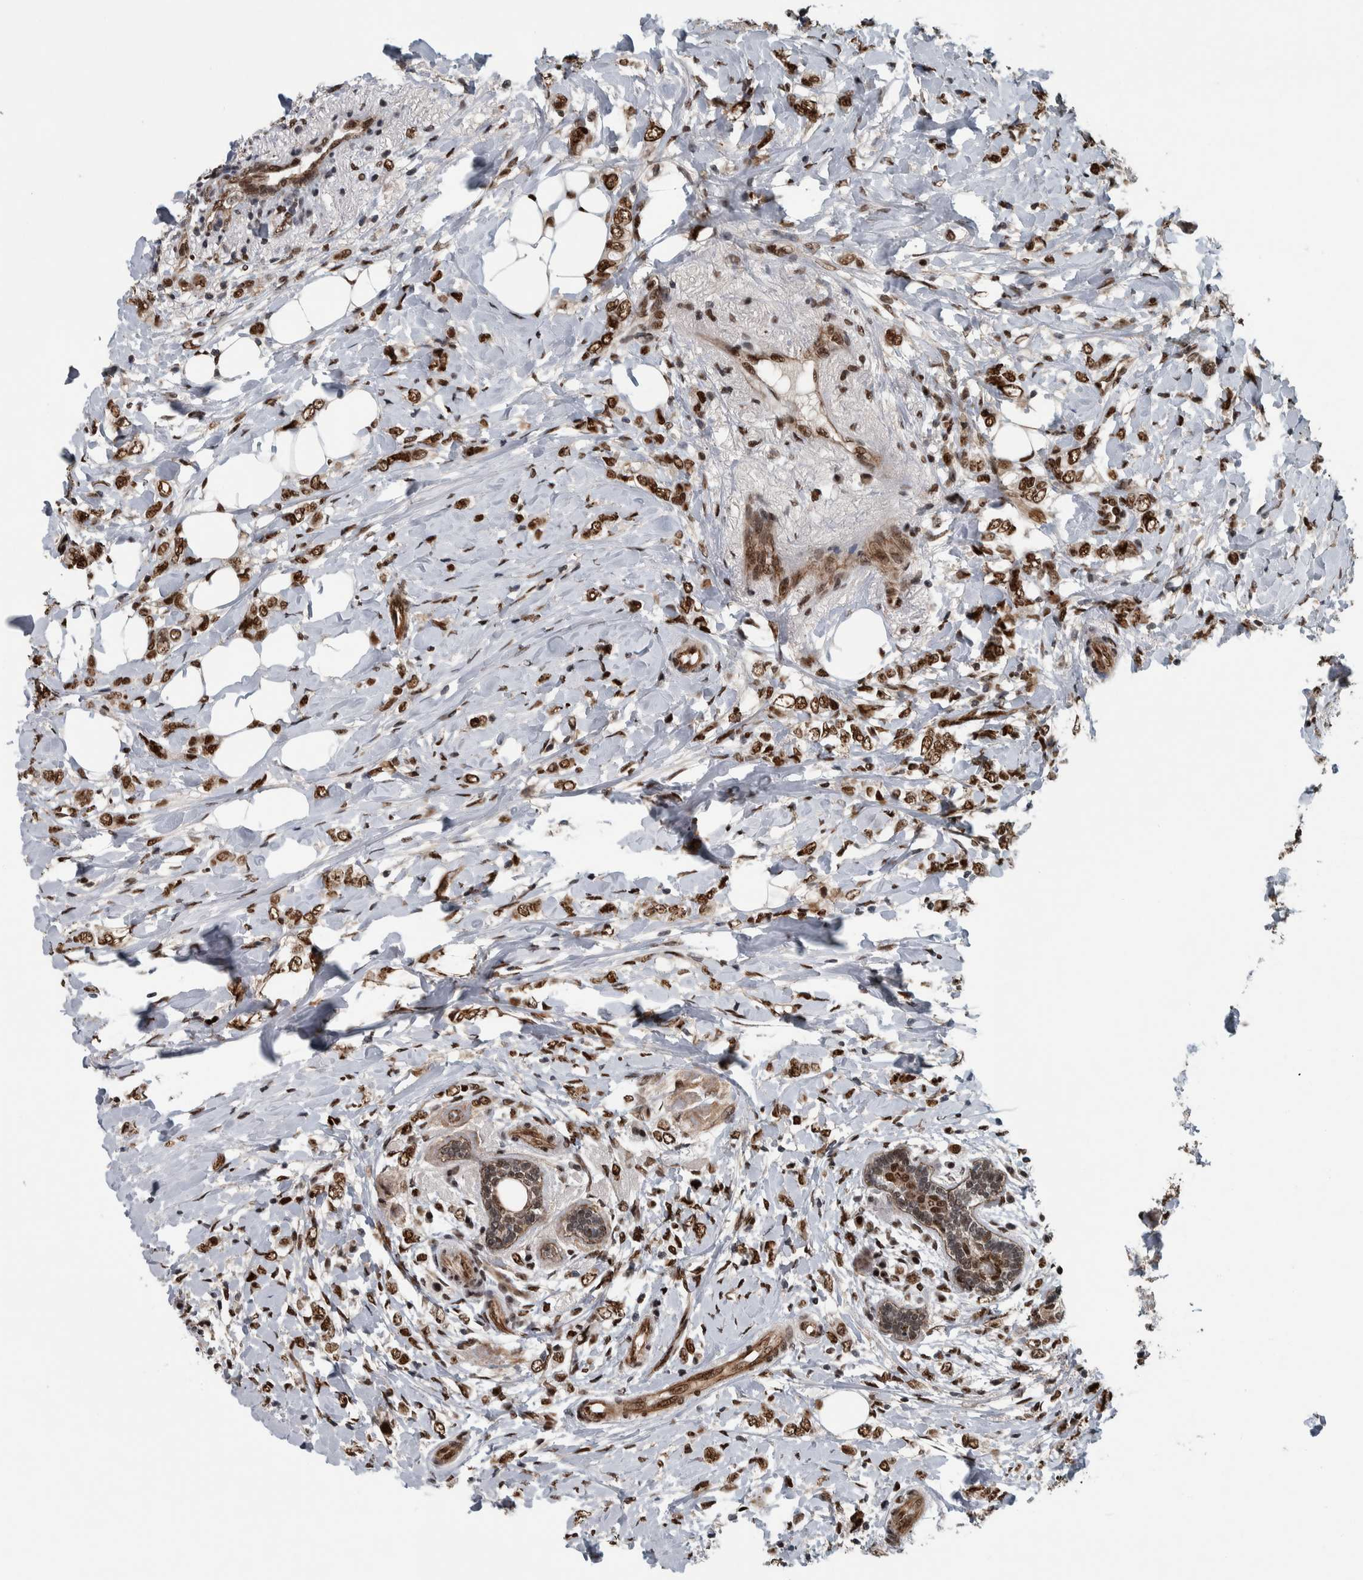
{"staining": {"intensity": "strong", "quantity": ">75%", "location": "nuclear"}, "tissue": "breast cancer", "cell_type": "Tumor cells", "image_type": "cancer", "snomed": [{"axis": "morphology", "description": "Normal tissue, NOS"}, {"axis": "morphology", "description": "Lobular carcinoma"}, {"axis": "topography", "description": "Breast"}], "caption": "Human breast cancer (lobular carcinoma) stained with a brown dye demonstrates strong nuclear positive expression in about >75% of tumor cells.", "gene": "FAM135B", "patient": {"sex": "female", "age": 47}}